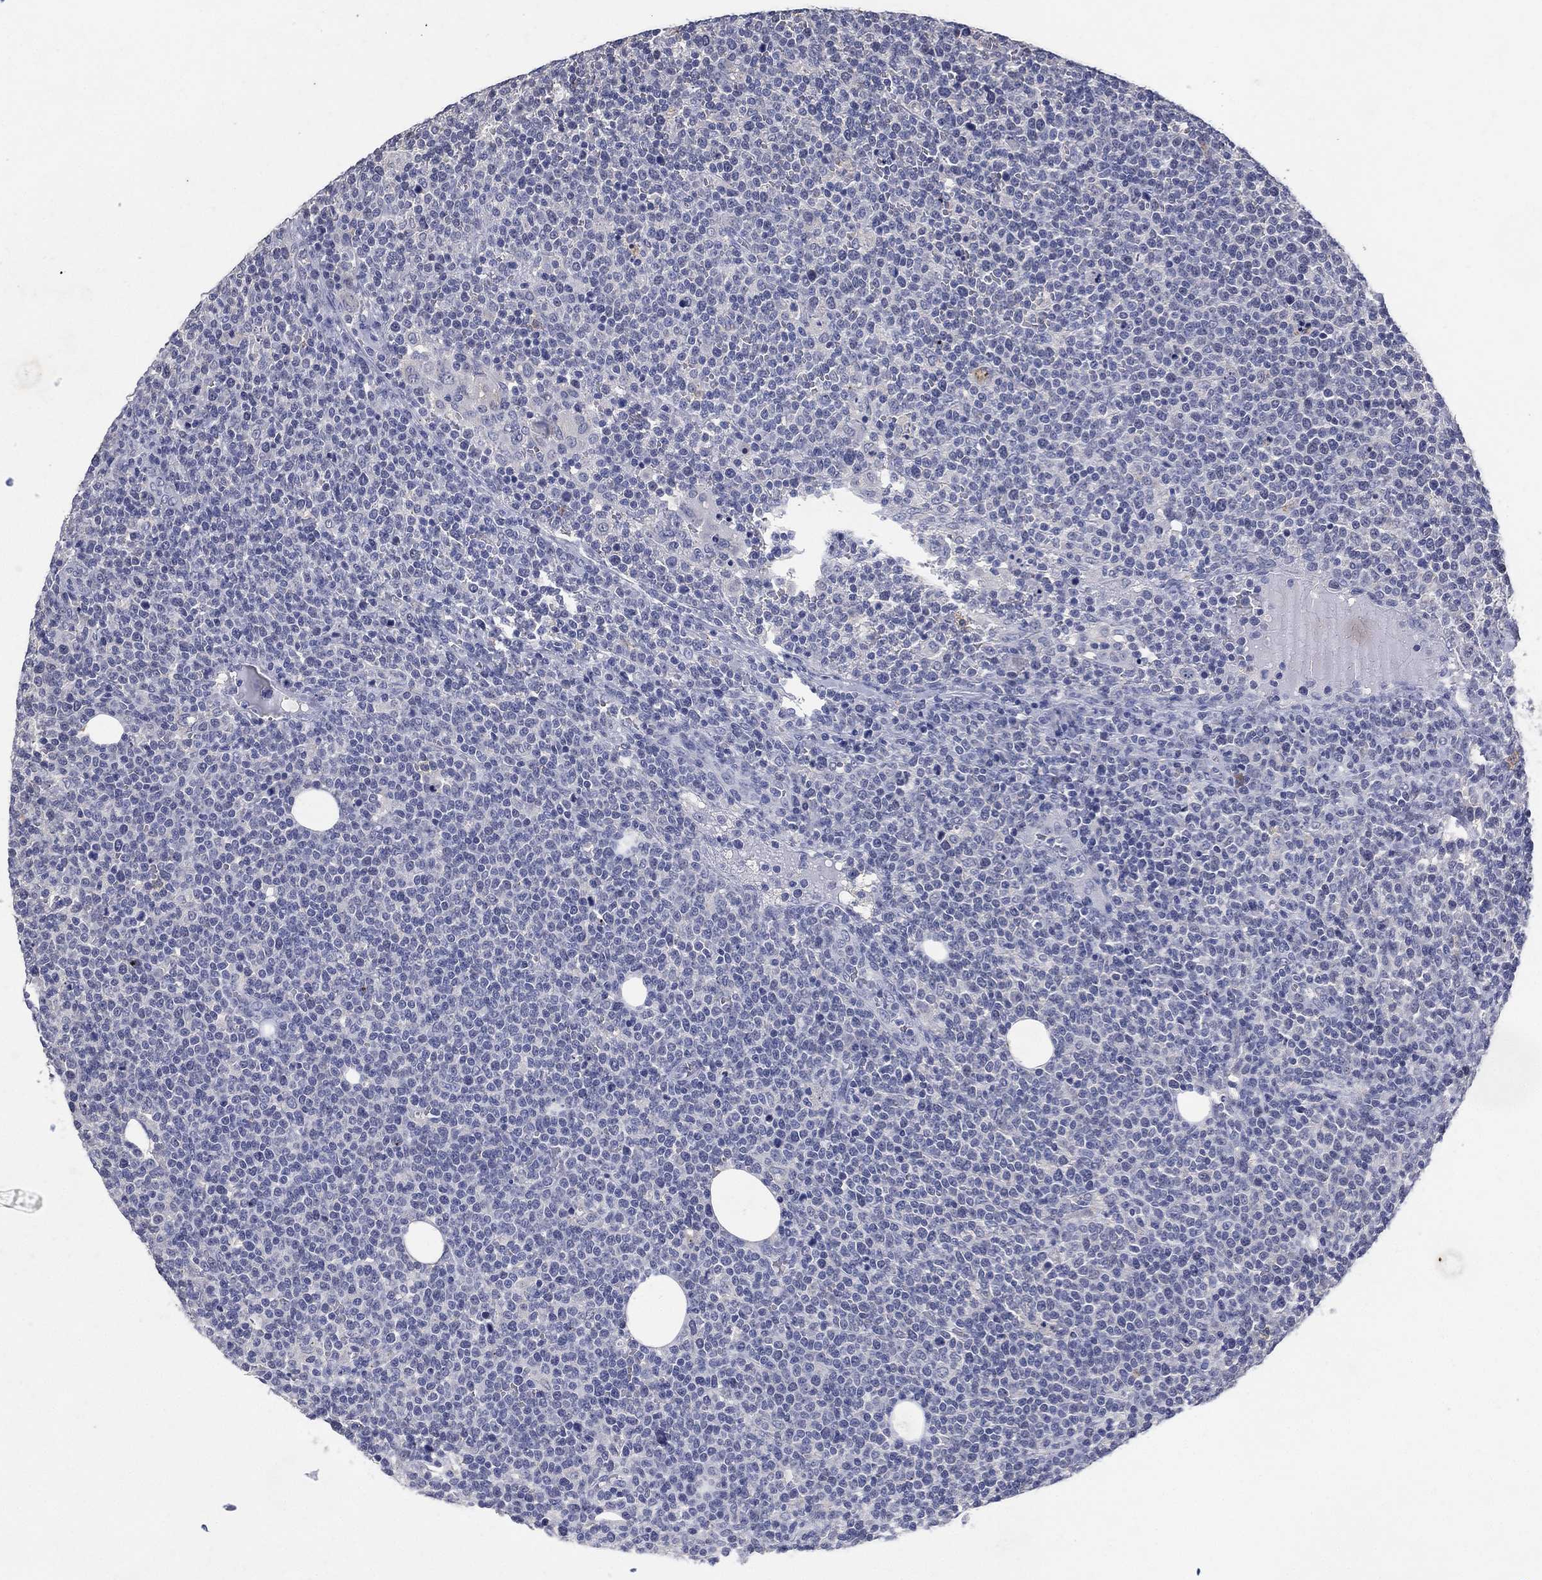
{"staining": {"intensity": "negative", "quantity": "none", "location": "none"}, "tissue": "lymphoma", "cell_type": "Tumor cells", "image_type": "cancer", "snomed": [{"axis": "morphology", "description": "Malignant lymphoma, non-Hodgkin's type, High grade"}, {"axis": "topography", "description": "Lymph node"}], "caption": "This is an immunohistochemistry (IHC) image of human high-grade malignant lymphoma, non-Hodgkin's type. There is no expression in tumor cells.", "gene": "FSCN2", "patient": {"sex": "male", "age": 61}}